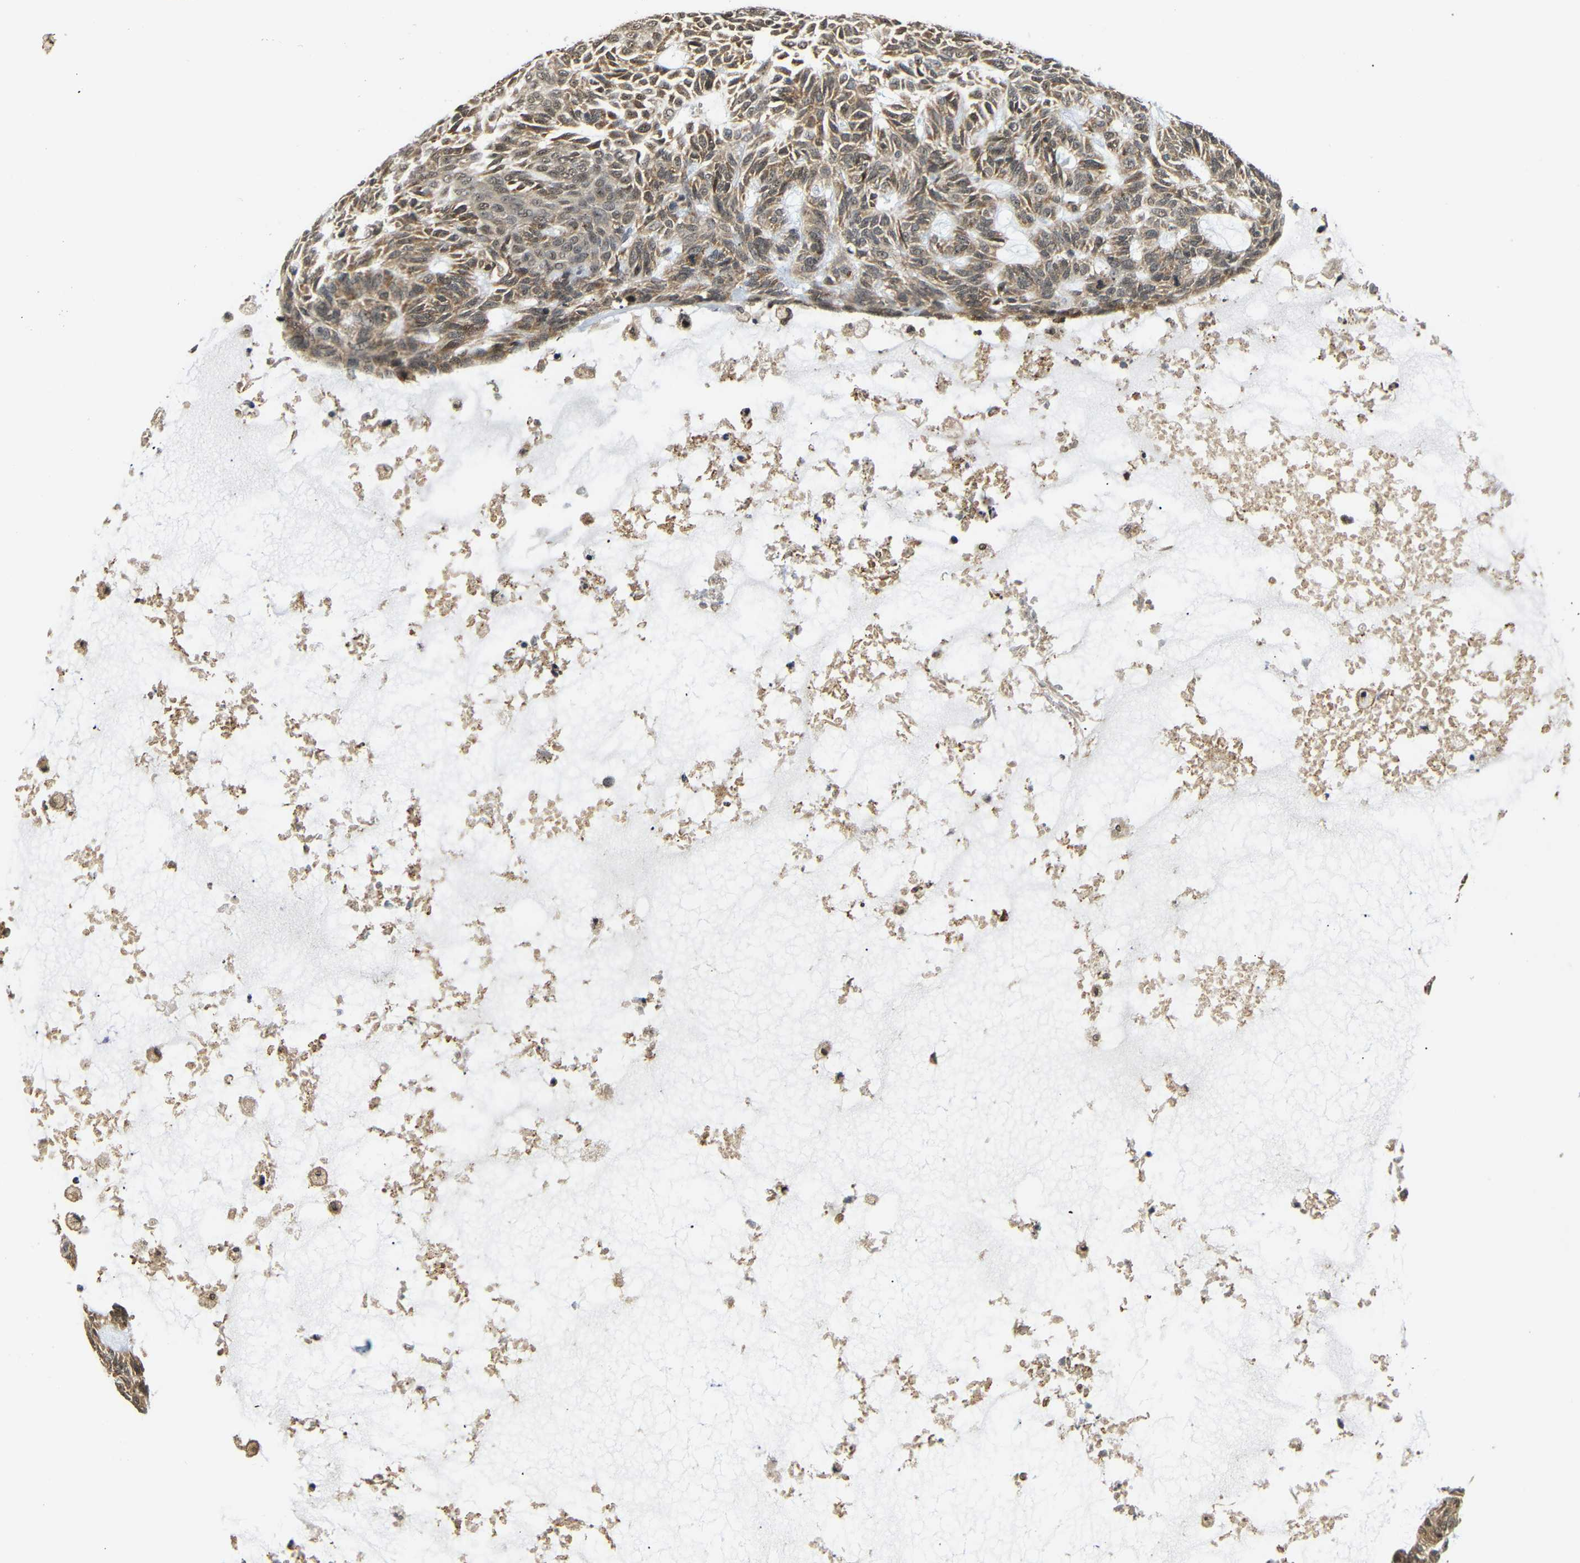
{"staining": {"intensity": "moderate", "quantity": ">75%", "location": "cytoplasmic/membranous,nuclear"}, "tissue": "skin cancer", "cell_type": "Tumor cells", "image_type": "cancer", "snomed": [{"axis": "morphology", "description": "Basal cell carcinoma"}, {"axis": "topography", "description": "Skin"}], "caption": "Protein analysis of skin cancer (basal cell carcinoma) tissue reveals moderate cytoplasmic/membranous and nuclear expression in about >75% of tumor cells.", "gene": "GJA5", "patient": {"sex": "male", "age": 87}}